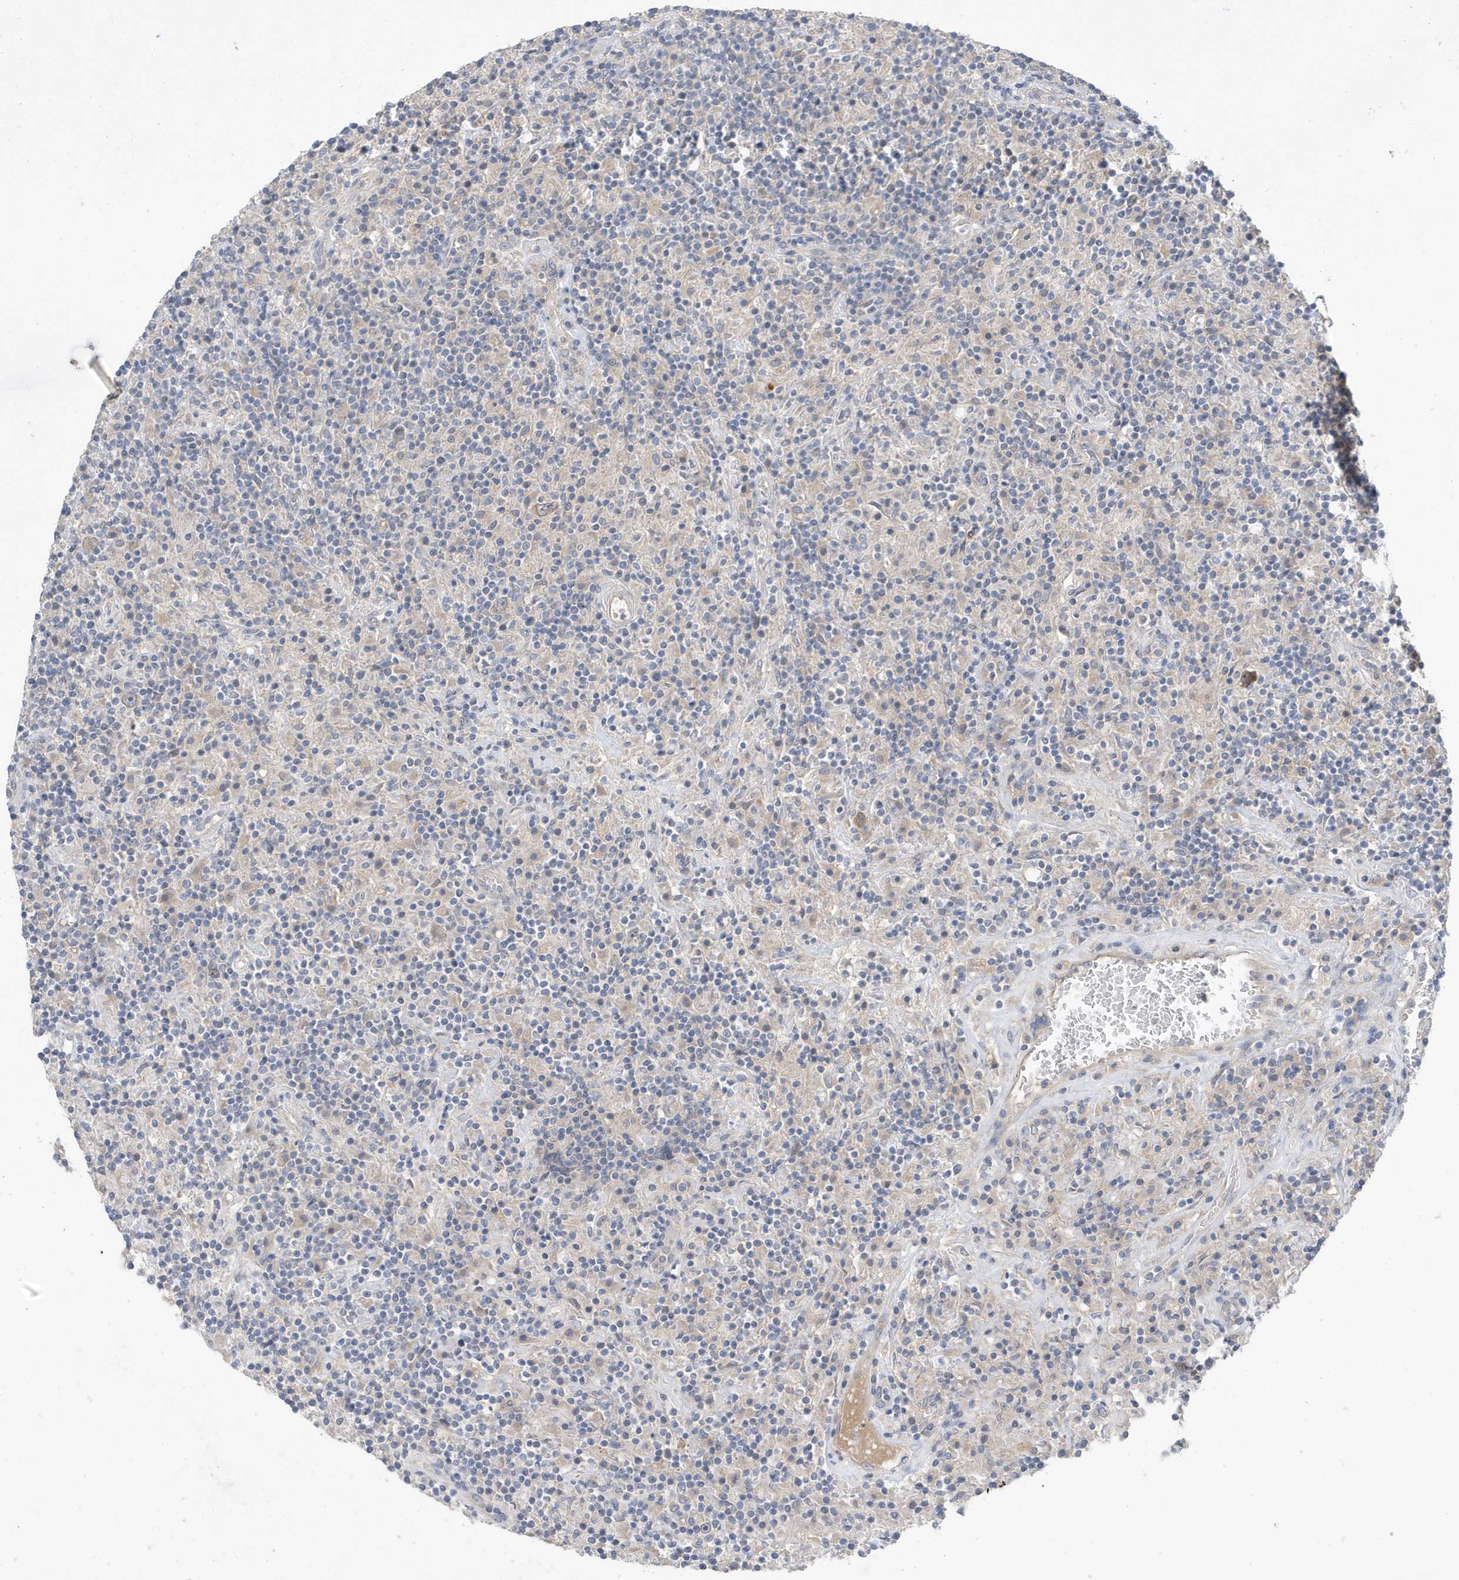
{"staining": {"intensity": "weak", "quantity": "<25%", "location": "cytoplasmic/membranous"}, "tissue": "lymphoma", "cell_type": "Tumor cells", "image_type": "cancer", "snomed": [{"axis": "morphology", "description": "Hodgkin's disease, NOS"}, {"axis": "topography", "description": "Lymph node"}], "caption": "A high-resolution photomicrograph shows IHC staining of Hodgkin's disease, which displays no significant positivity in tumor cells.", "gene": "LAPTM4A", "patient": {"sex": "male", "age": 70}}